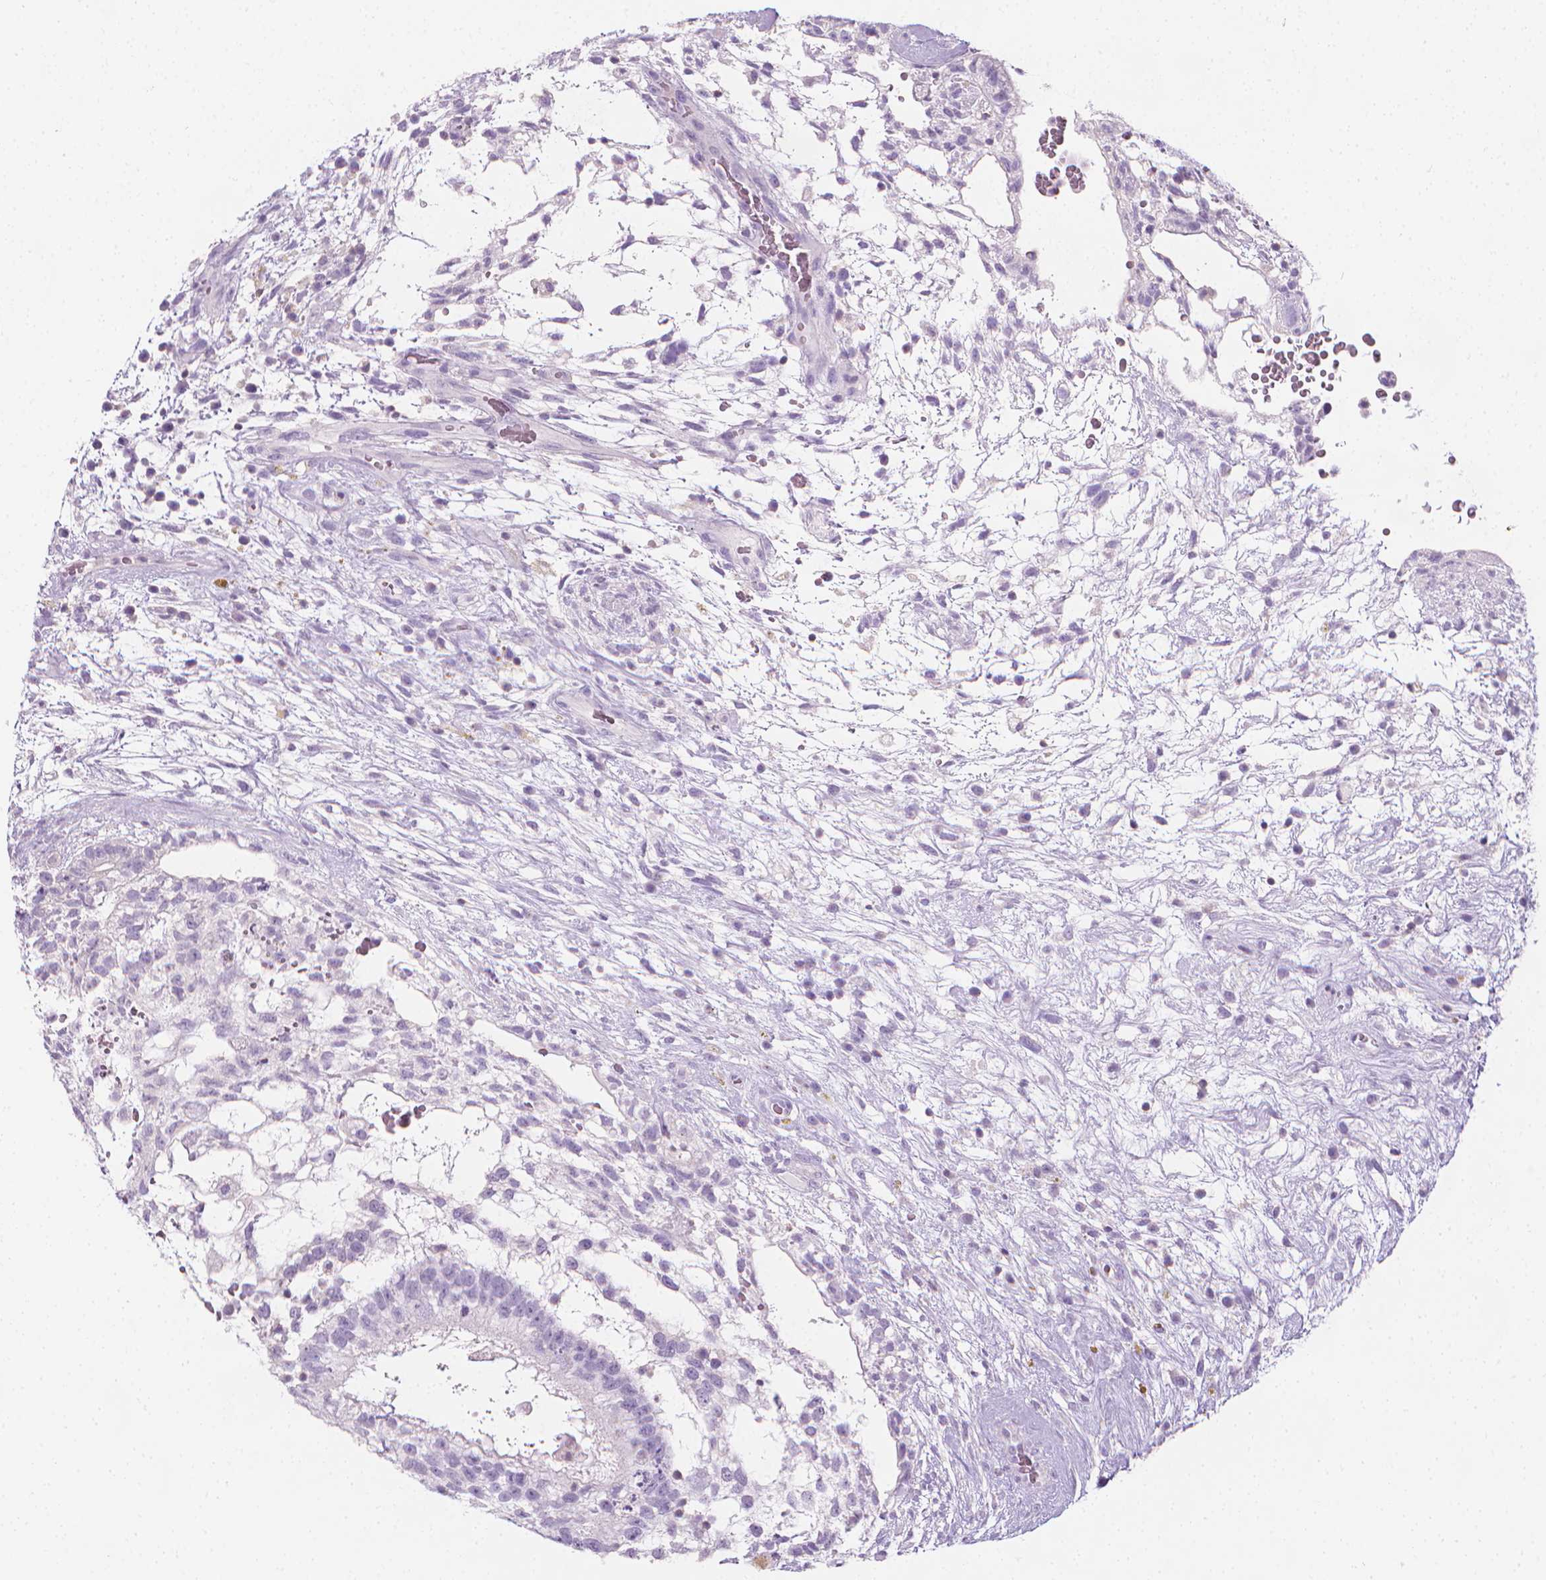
{"staining": {"intensity": "negative", "quantity": "none", "location": "none"}, "tissue": "testis cancer", "cell_type": "Tumor cells", "image_type": "cancer", "snomed": [{"axis": "morphology", "description": "Normal tissue, NOS"}, {"axis": "morphology", "description": "Carcinoma, Embryonal, NOS"}, {"axis": "topography", "description": "Testis"}], "caption": "IHC micrograph of neoplastic tissue: testis embryonal carcinoma stained with DAB displays no significant protein expression in tumor cells. Nuclei are stained in blue.", "gene": "DCAF8L1", "patient": {"sex": "male", "age": 32}}